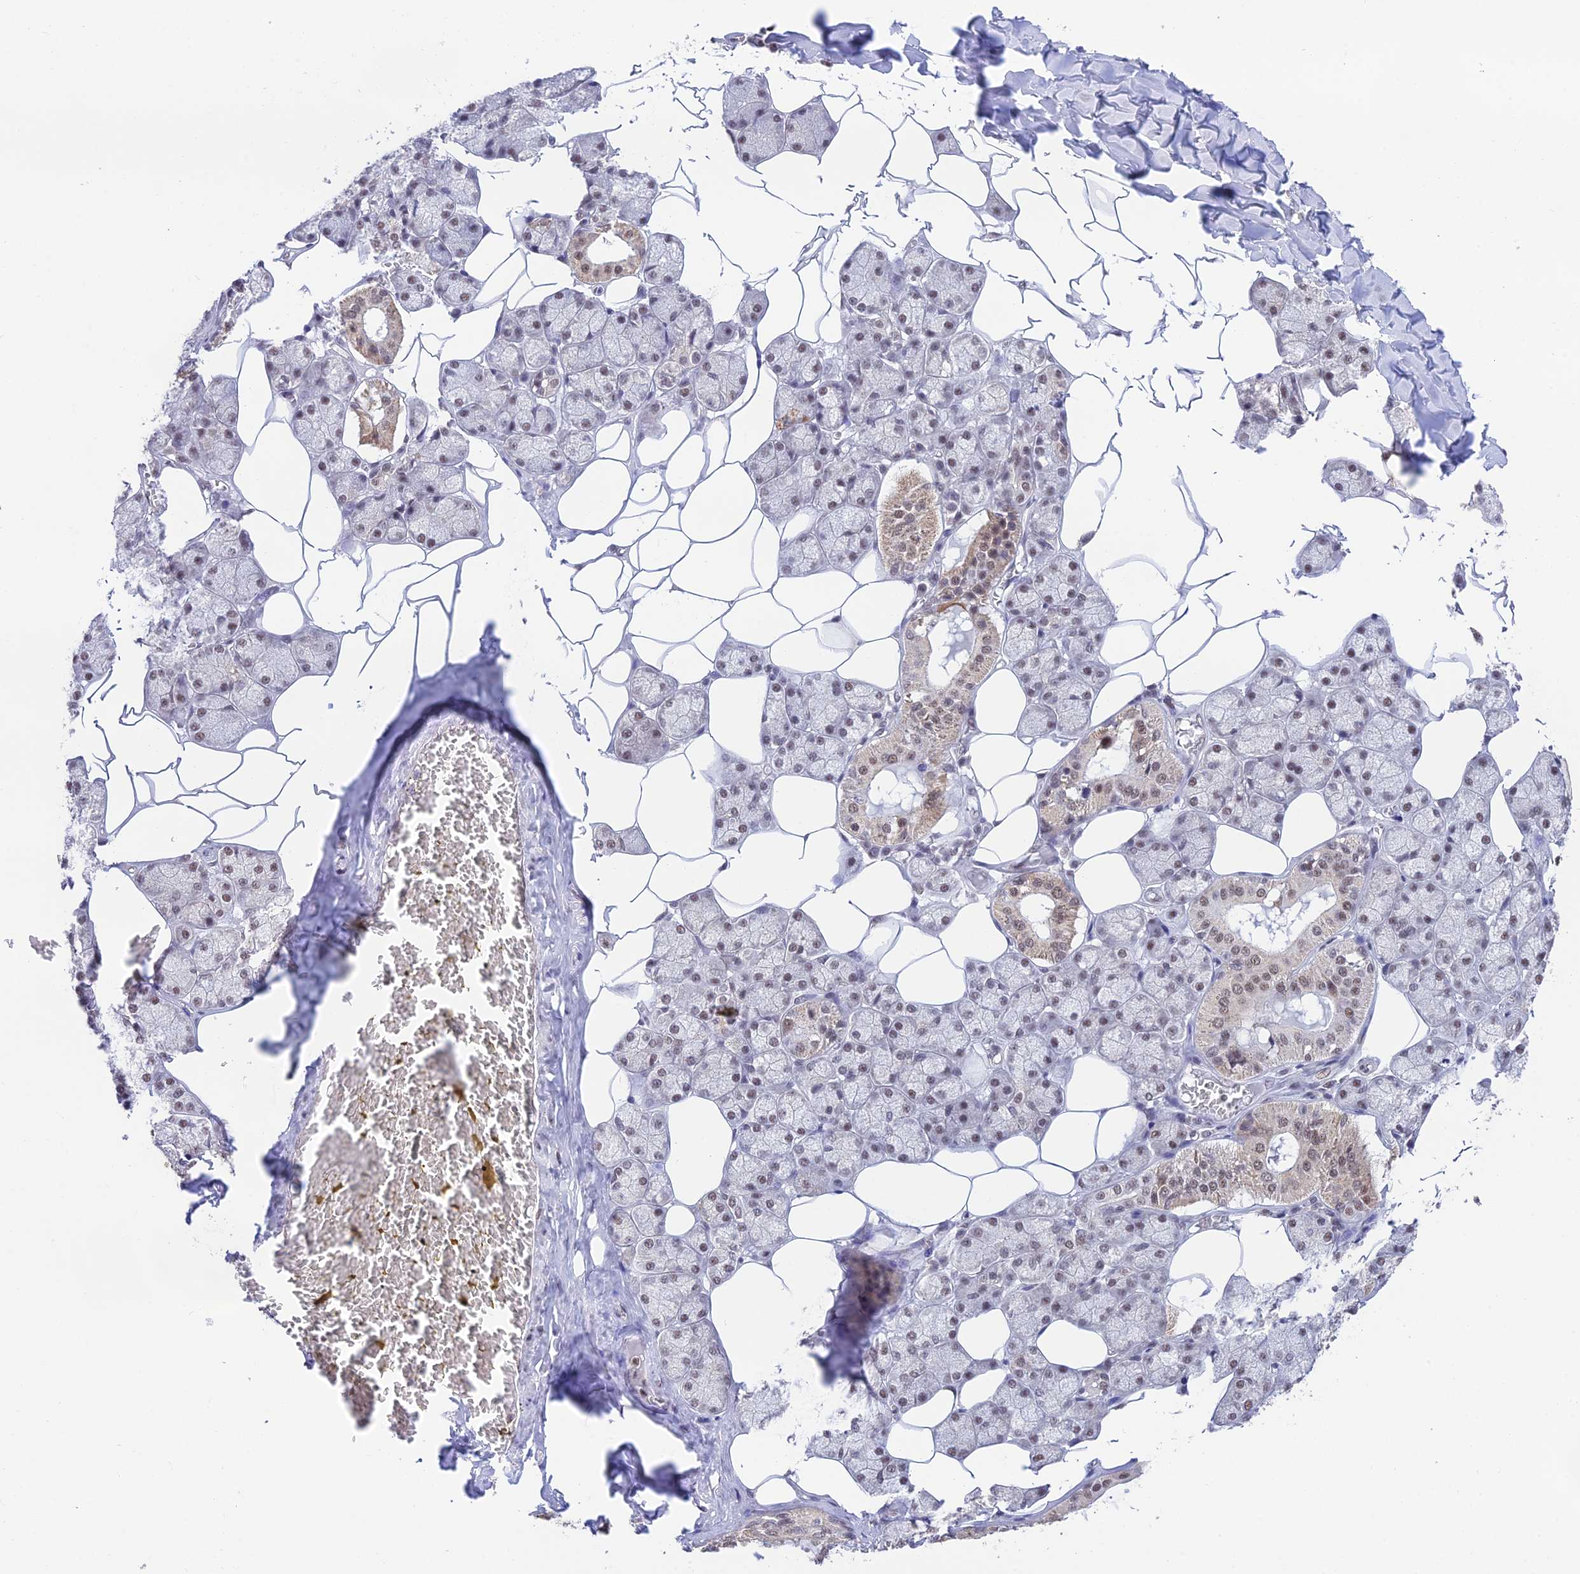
{"staining": {"intensity": "moderate", "quantity": "25%-75%", "location": "nuclear"}, "tissue": "salivary gland", "cell_type": "Glandular cells", "image_type": "normal", "snomed": [{"axis": "morphology", "description": "Normal tissue, NOS"}, {"axis": "topography", "description": "Salivary gland"}], "caption": "Salivary gland stained with immunohistochemistry exhibits moderate nuclear expression in approximately 25%-75% of glandular cells. (Brightfield microscopy of DAB IHC at high magnification).", "gene": "THOC7", "patient": {"sex": "male", "age": 62}}